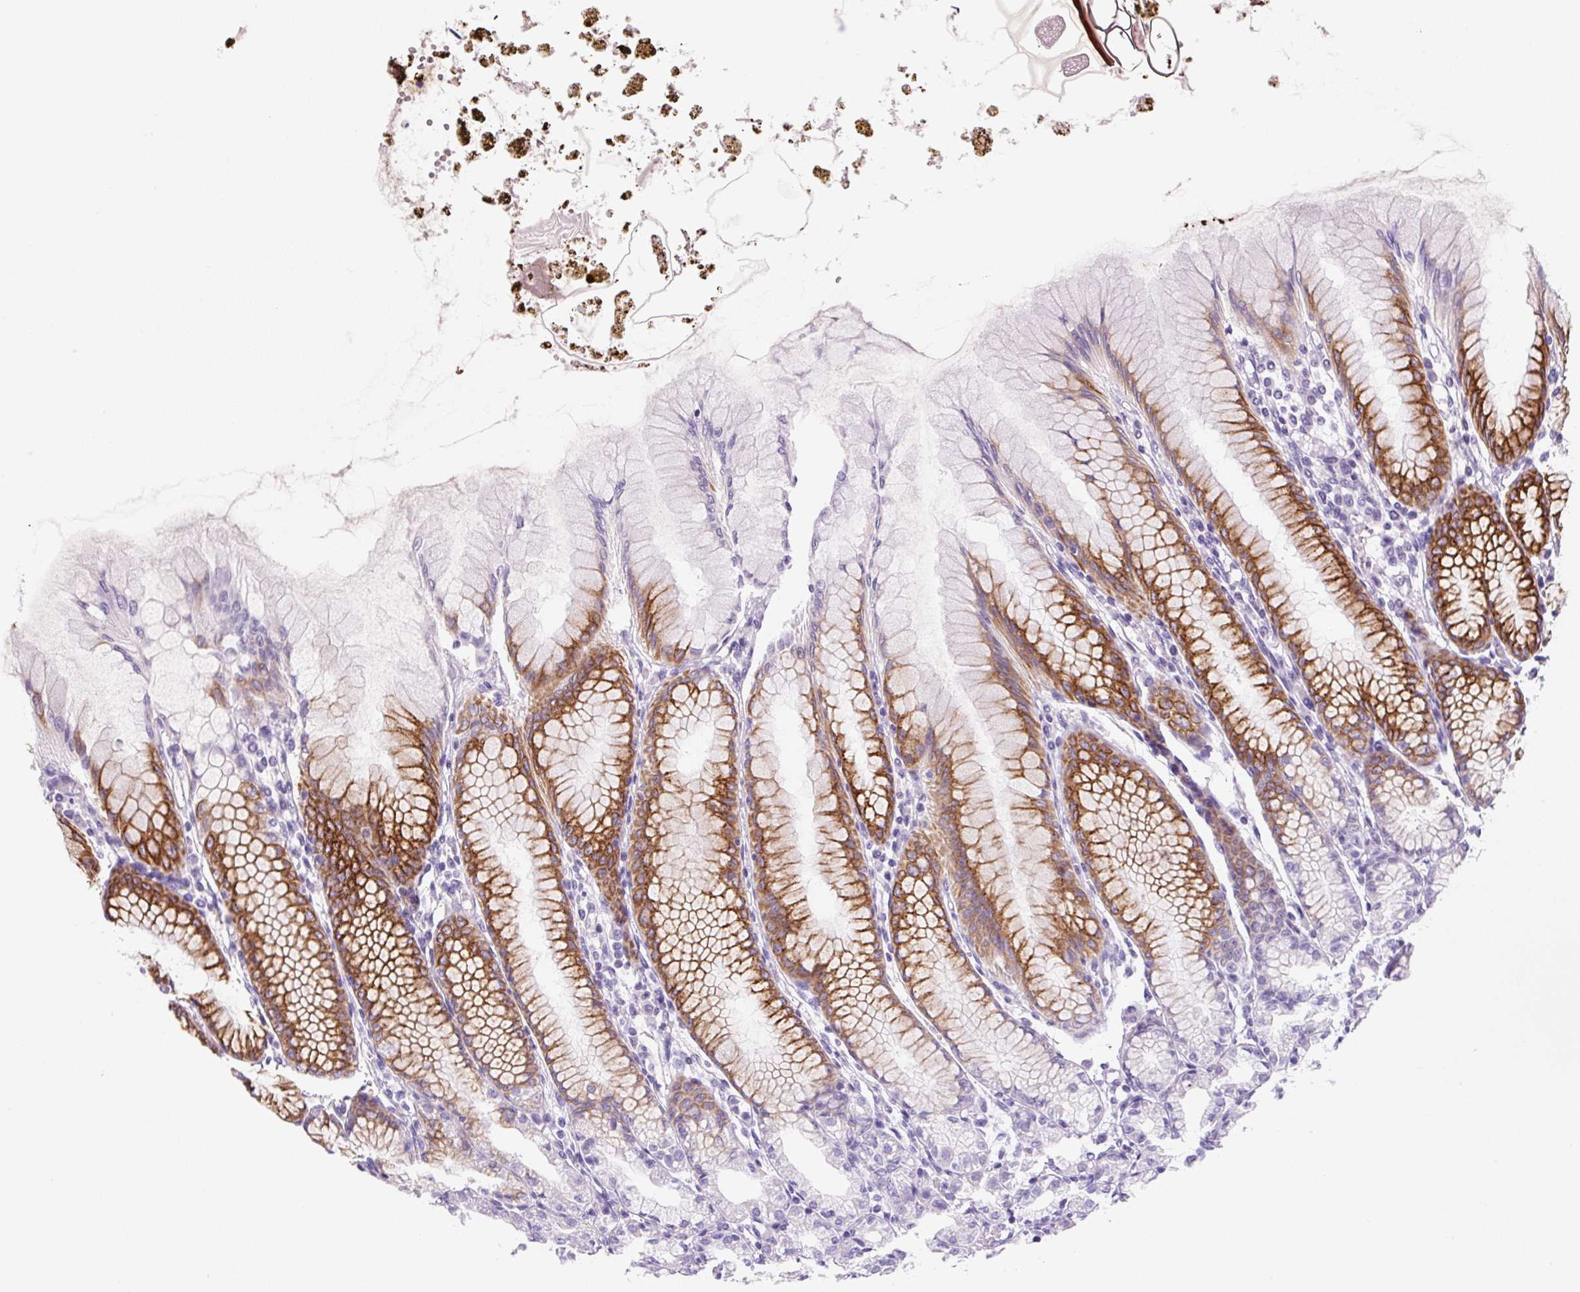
{"staining": {"intensity": "strong", "quantity": "<25%", "location": "cytoplasmic/membranous"}, "tissue": "stomach", "cell_type": "Glandular cells", "image_type": "normal", "snomed": [{"axis": "morphology", "description": "Normal tissue, NOS"}, {"axis": "topography", "description": "Stomach"}], "caption": "This is an image of immunohistochemistry (IHC) staining of unremarkable stomach, which shows strong positivity in the cytoplasmic/membranous of glandular cells.", "gene": "PRRT1", "patient": {"sex": "female", "age": 57}}